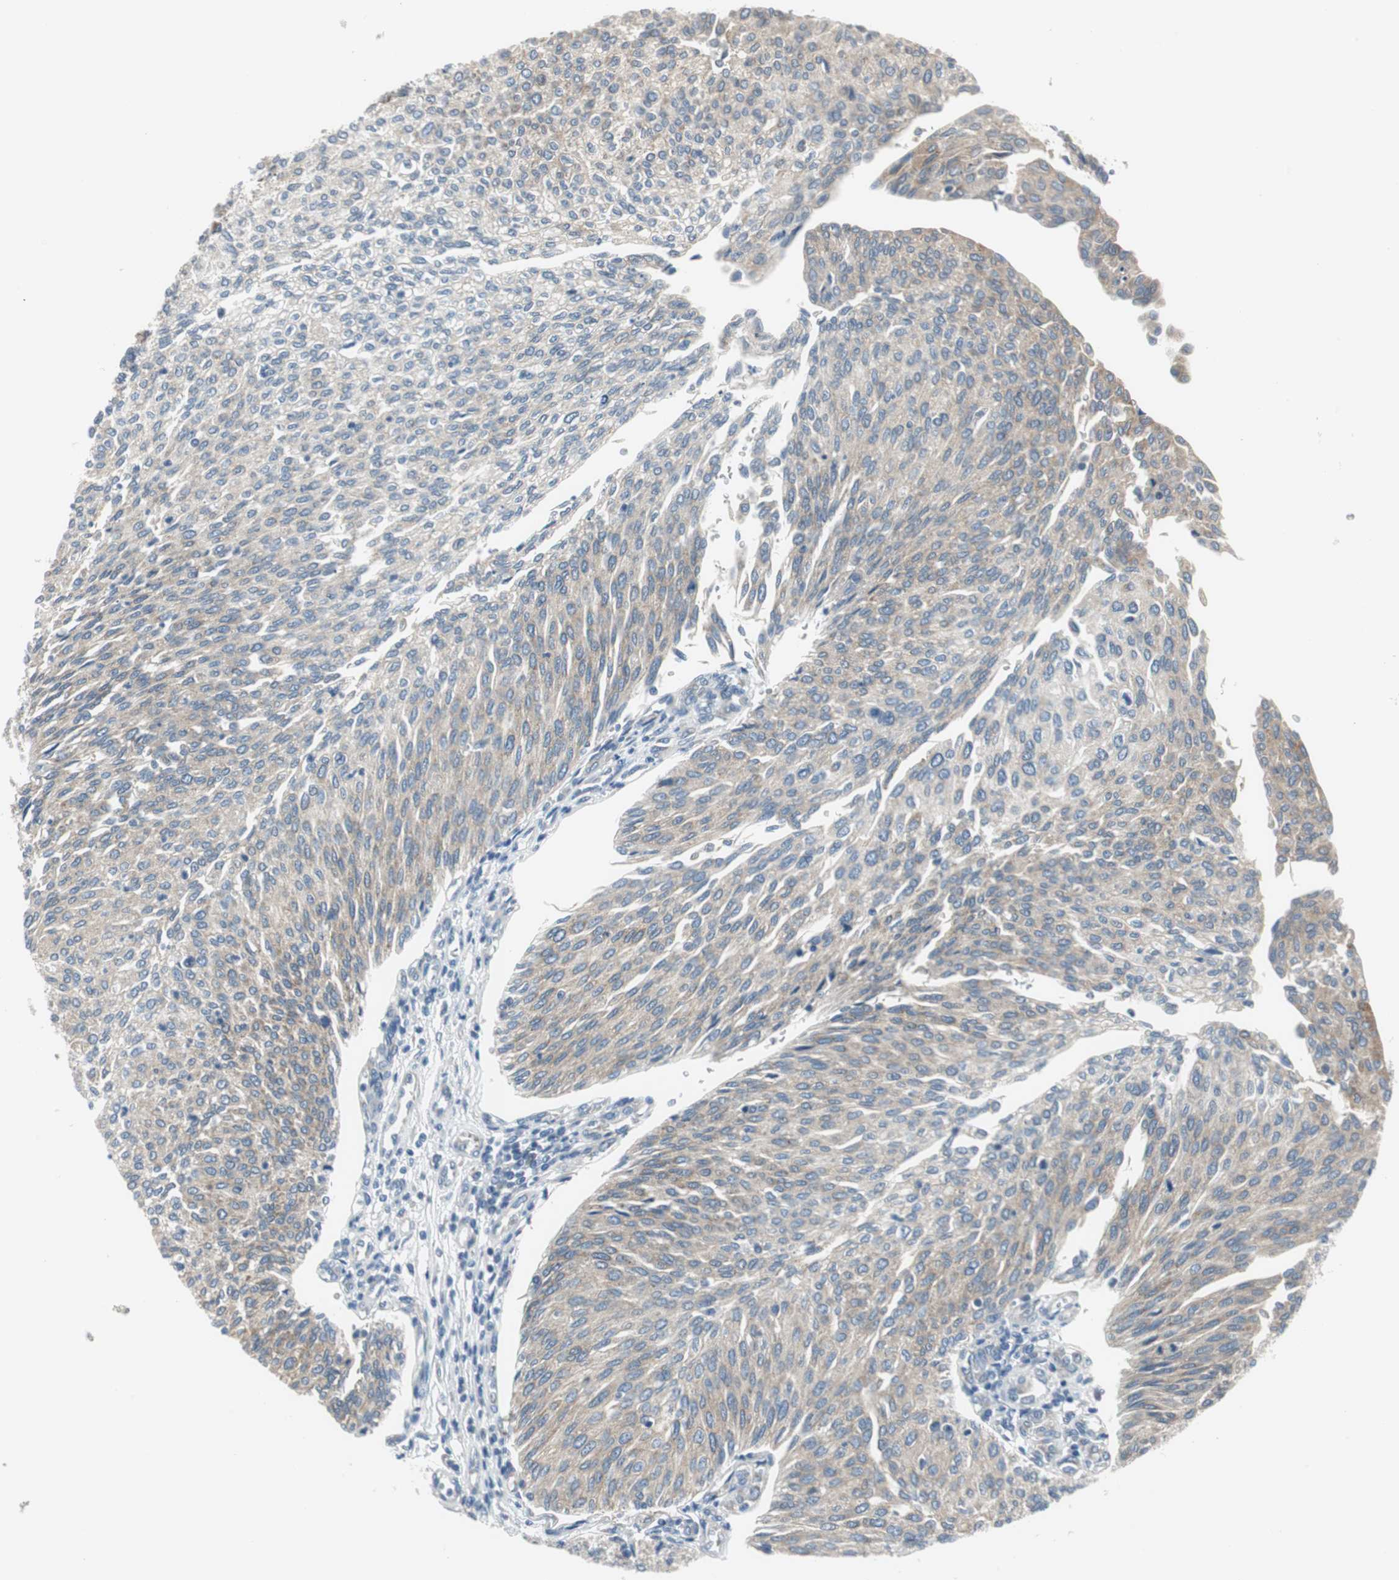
{"staining": {"intensity": "weak", "quantity": ">75%", "location": "cytoplasmic/membranous"}, "tissue": "urothelial cancer", "cell_type": "Tumor cells", "image_type": "cancer", "snomed": [{"axis": "morphology", "description": "Urothelial carcinoma, Low grade"}, {"axis": "topography", "description": "Urinary bladder"}], "caption": "The image exhibits immunohistochemical staining of urothelial cancer. There is weak cytoplasmic/membranous positivity is present in approximately >75% of tumor cells.", "gene": "PLAA", "patient": {"sex": "female", "age": 79}}